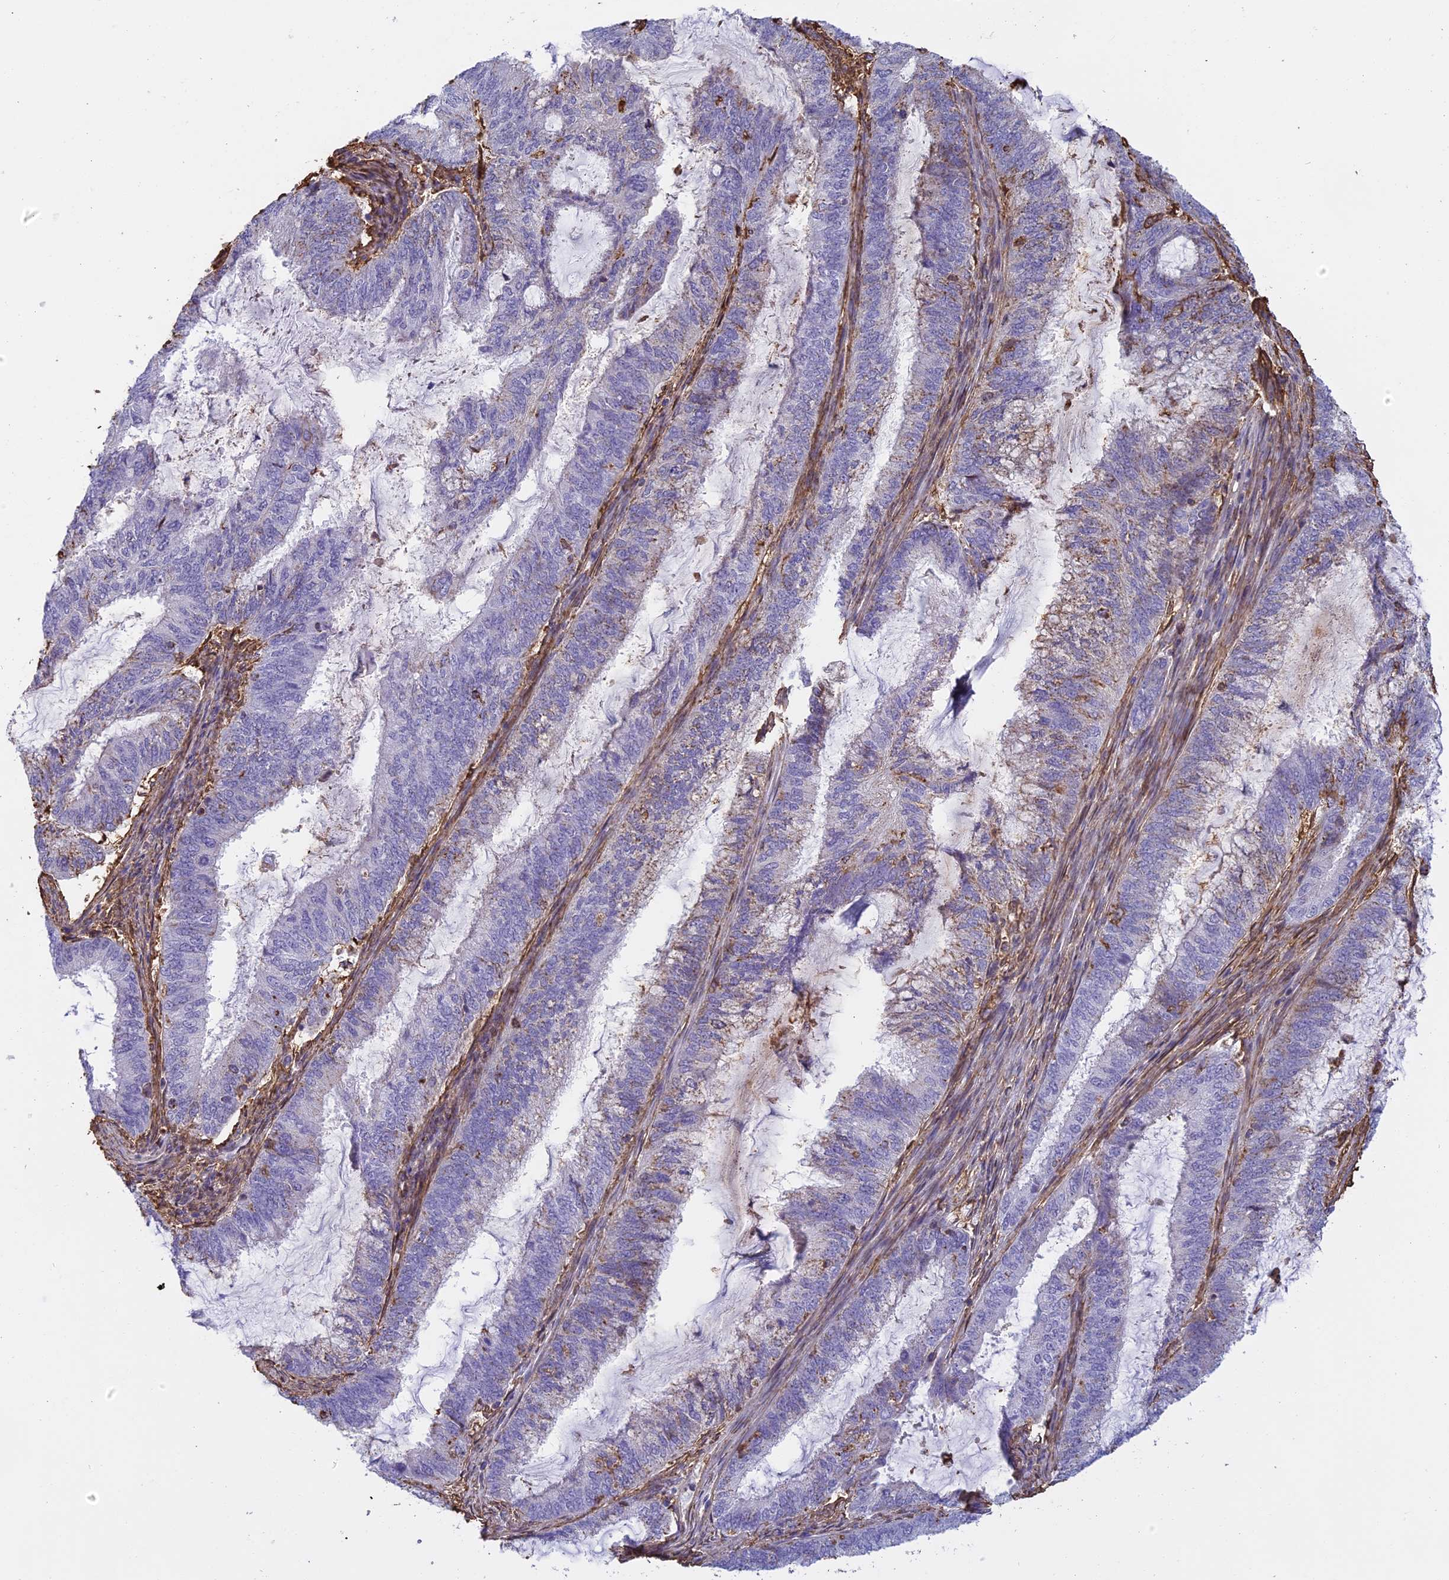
{"staining": {"intensity": "negative", "quantity": "none", "location": "none"}, "tissue": "endometrial cancer", "cell_type": "Tumor cells", "image_type": "cancer", "snomed": [{"axis": "morphology", "description": "Adenocarcinoma, NOS"}, {"axis": "topography", "description": "Endometrium"}], "caption": "This image is of endometrial cancer (adenocarcinoma) stained with immunohistochemistry (IHC) to label a protein in brown with the nuclei are counter-stained blue. There is no expression in tumor cells.", "gene": "TMEM255B", "patient": {"sex": "female", "age": 51}}